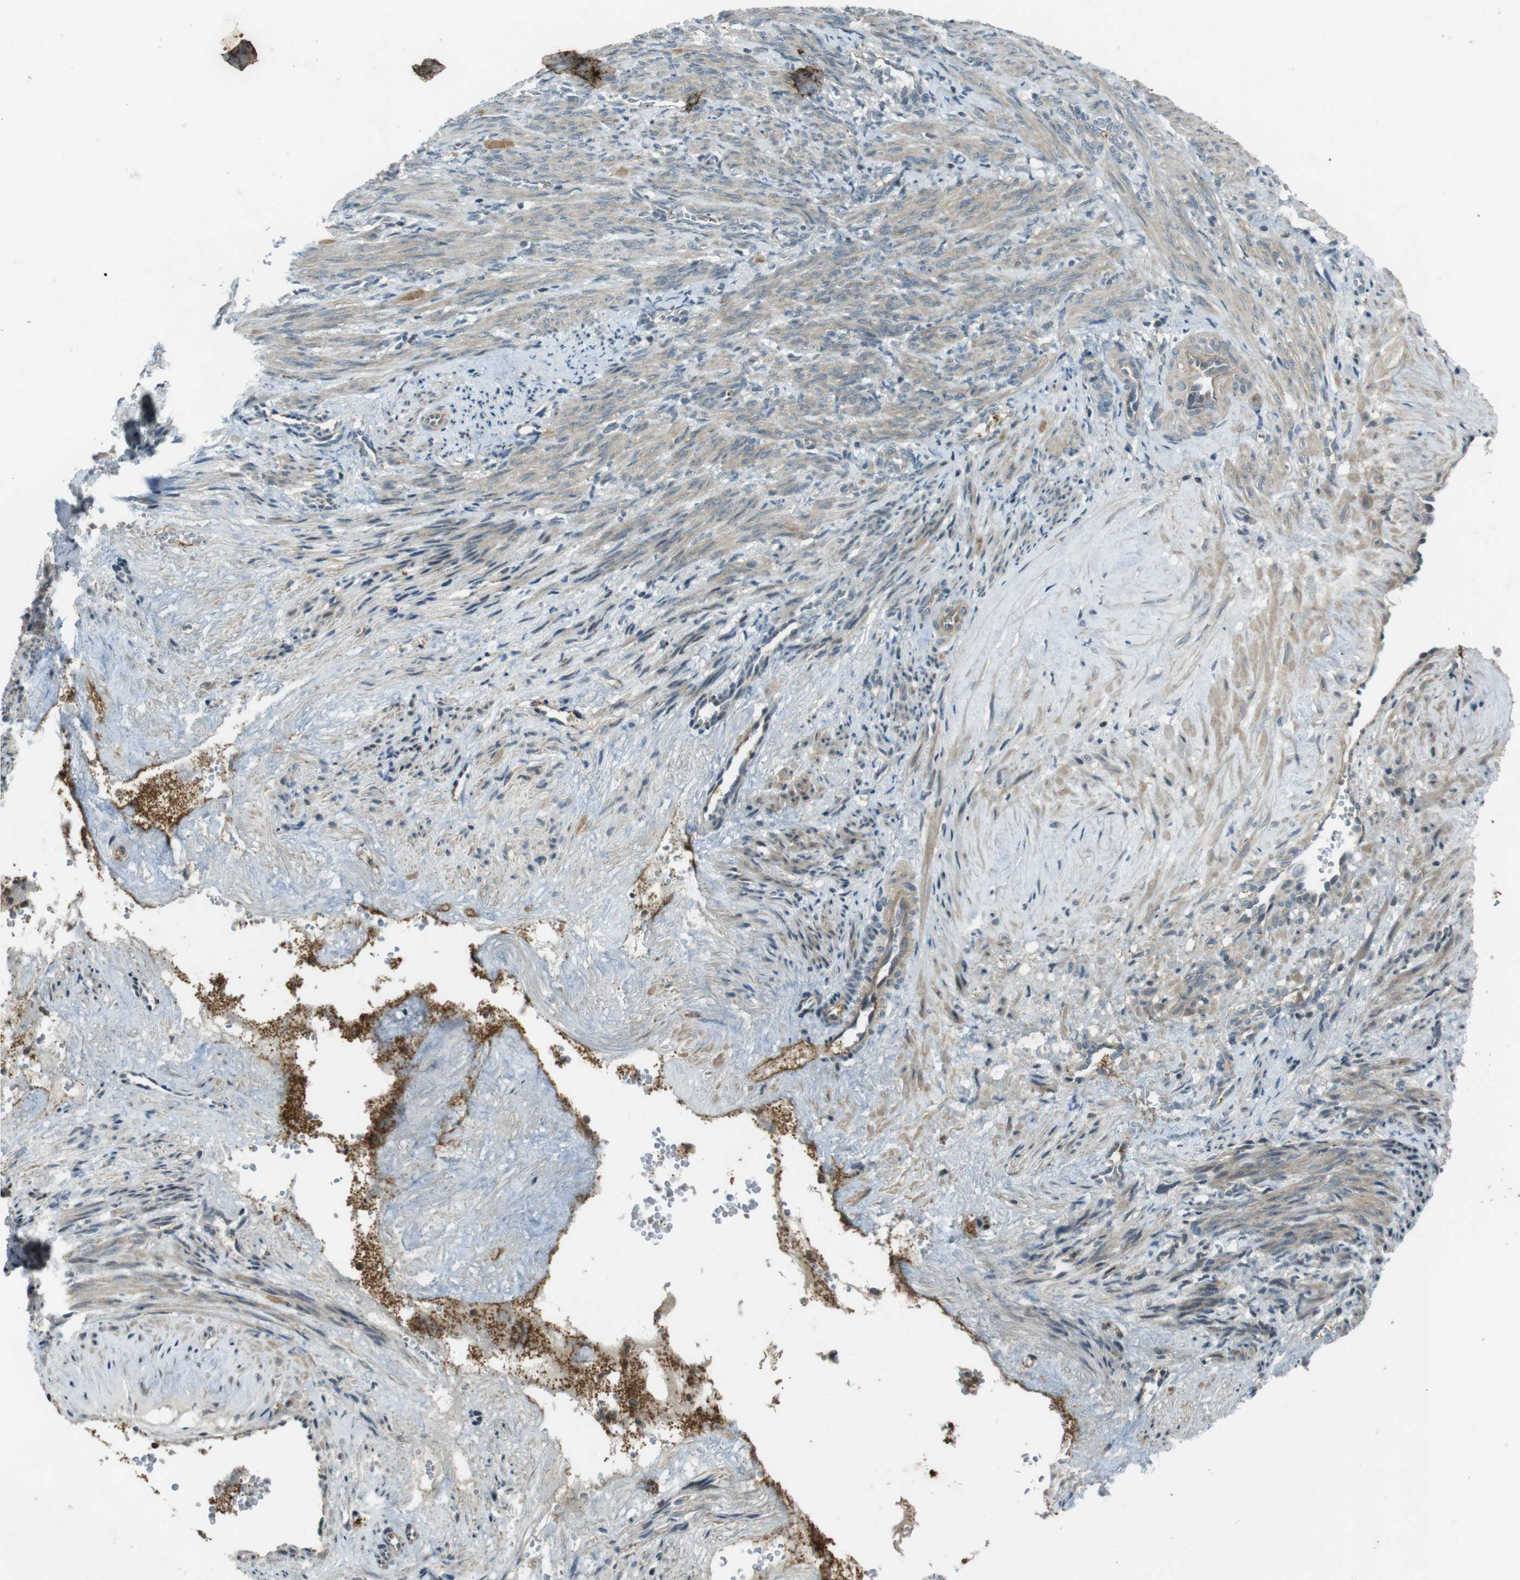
{"staining": {"intensity": "weak", "quantity": ">75%", "location": "cytoplasmic/membranous"}, "tissue": "smooth muscle", "cell_type": "Smooth muscle cells", "image_type": "normal", "snomed": [{"axis": "morphology", "description": "Normal tissue, NOS"}, {"axis": "topography", "description": "Endometrium"}], "caption": "Immunohistochemical staining of normal smooth muscle shows weak cytoplasmic/membranous protein positivity in approximately >75% of smooth muscle cells.", "gene": "ZYX", "patient": {"sex": "female", "age": 33}}